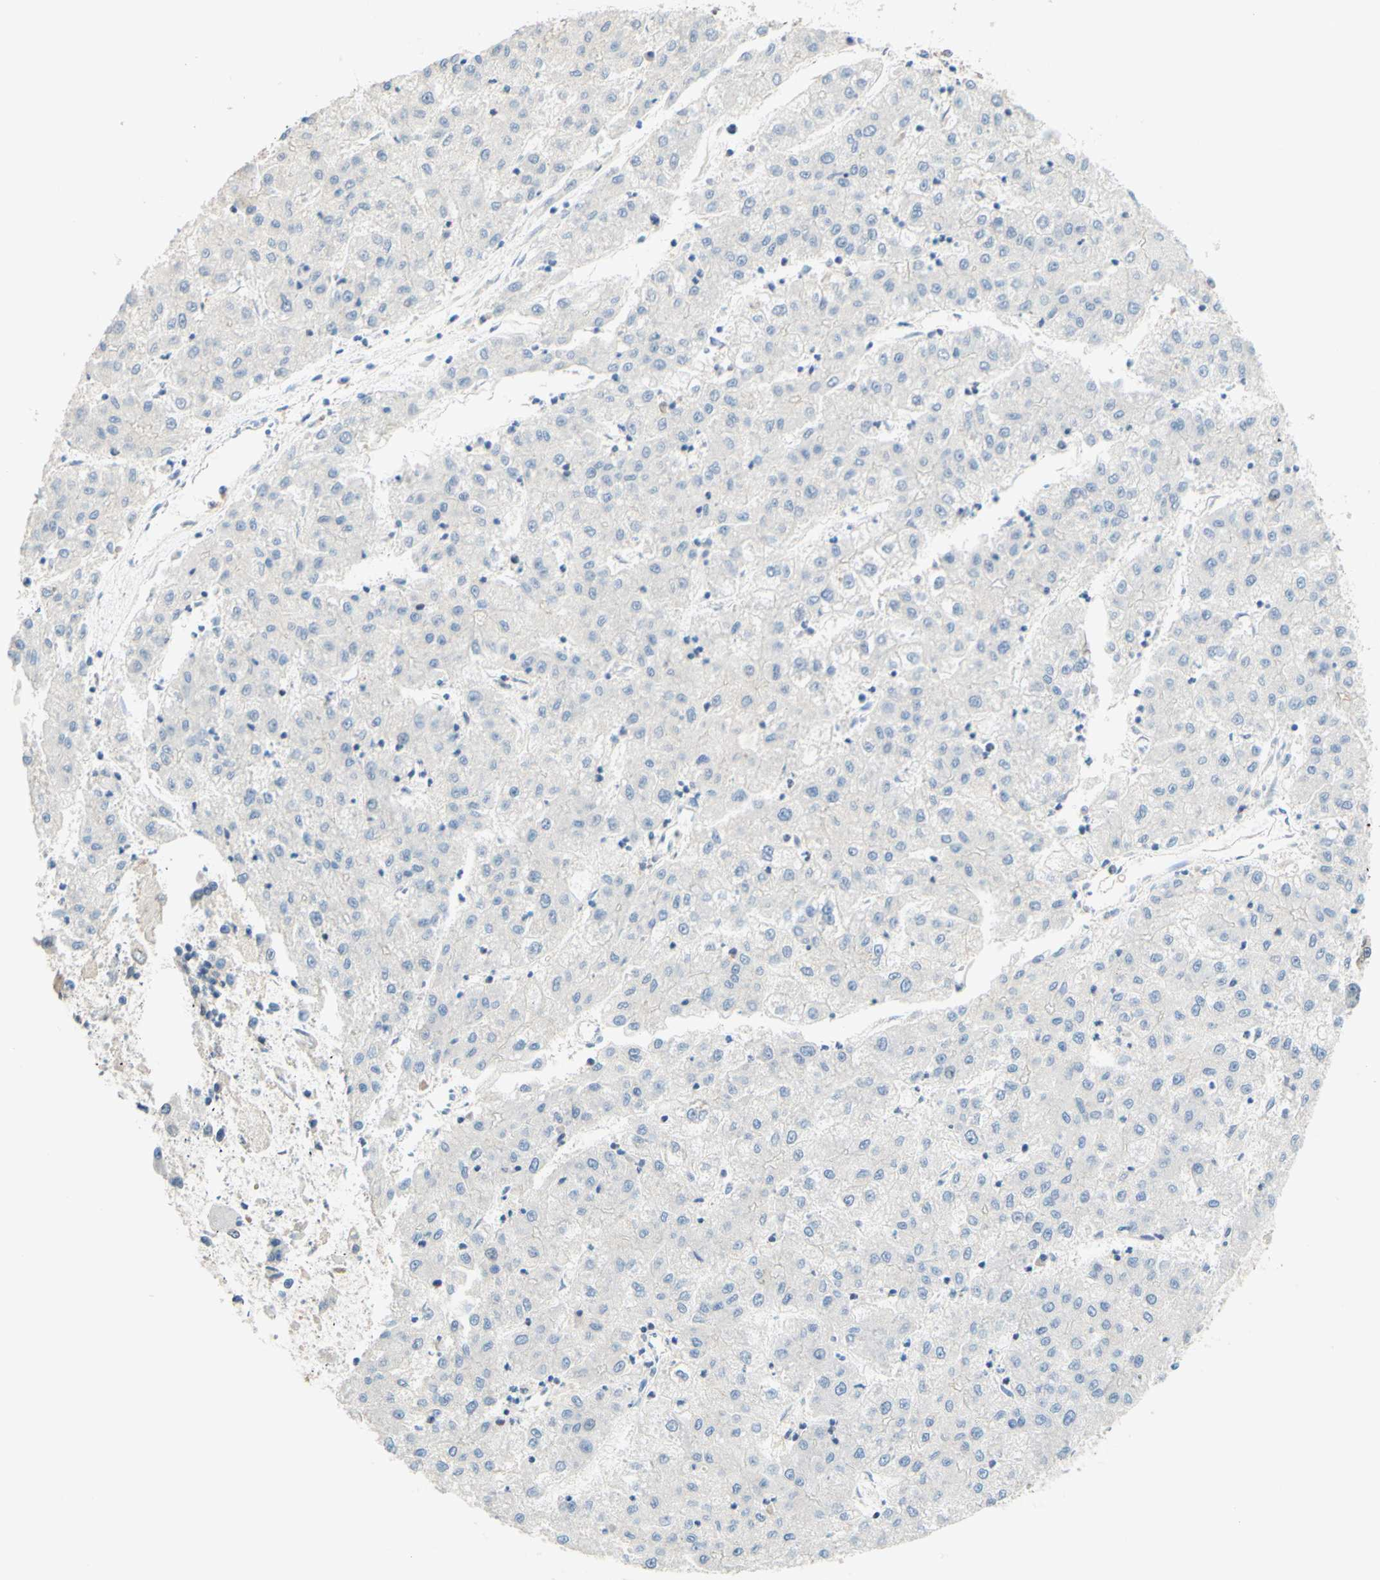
{"staining": {"intensity": "negative", "quantity": "none", "location": "none"}, "tissue": "liver cancer", "cell_type": "Tumor cells", "image_type": "cancer", "snomed": [{"axis": "morphology", "description": "Carcinoma, Hepatocellular, NOS"}, {"axis": "topography", "description": "Liver"}], "caption": "There is no significant expression in tumor cells of liver cancer. (DAB immunohistochemistry (IHC), high magnification).", "gene": "C2CD2L", "patient": {"sex": "male", "age": 72}}